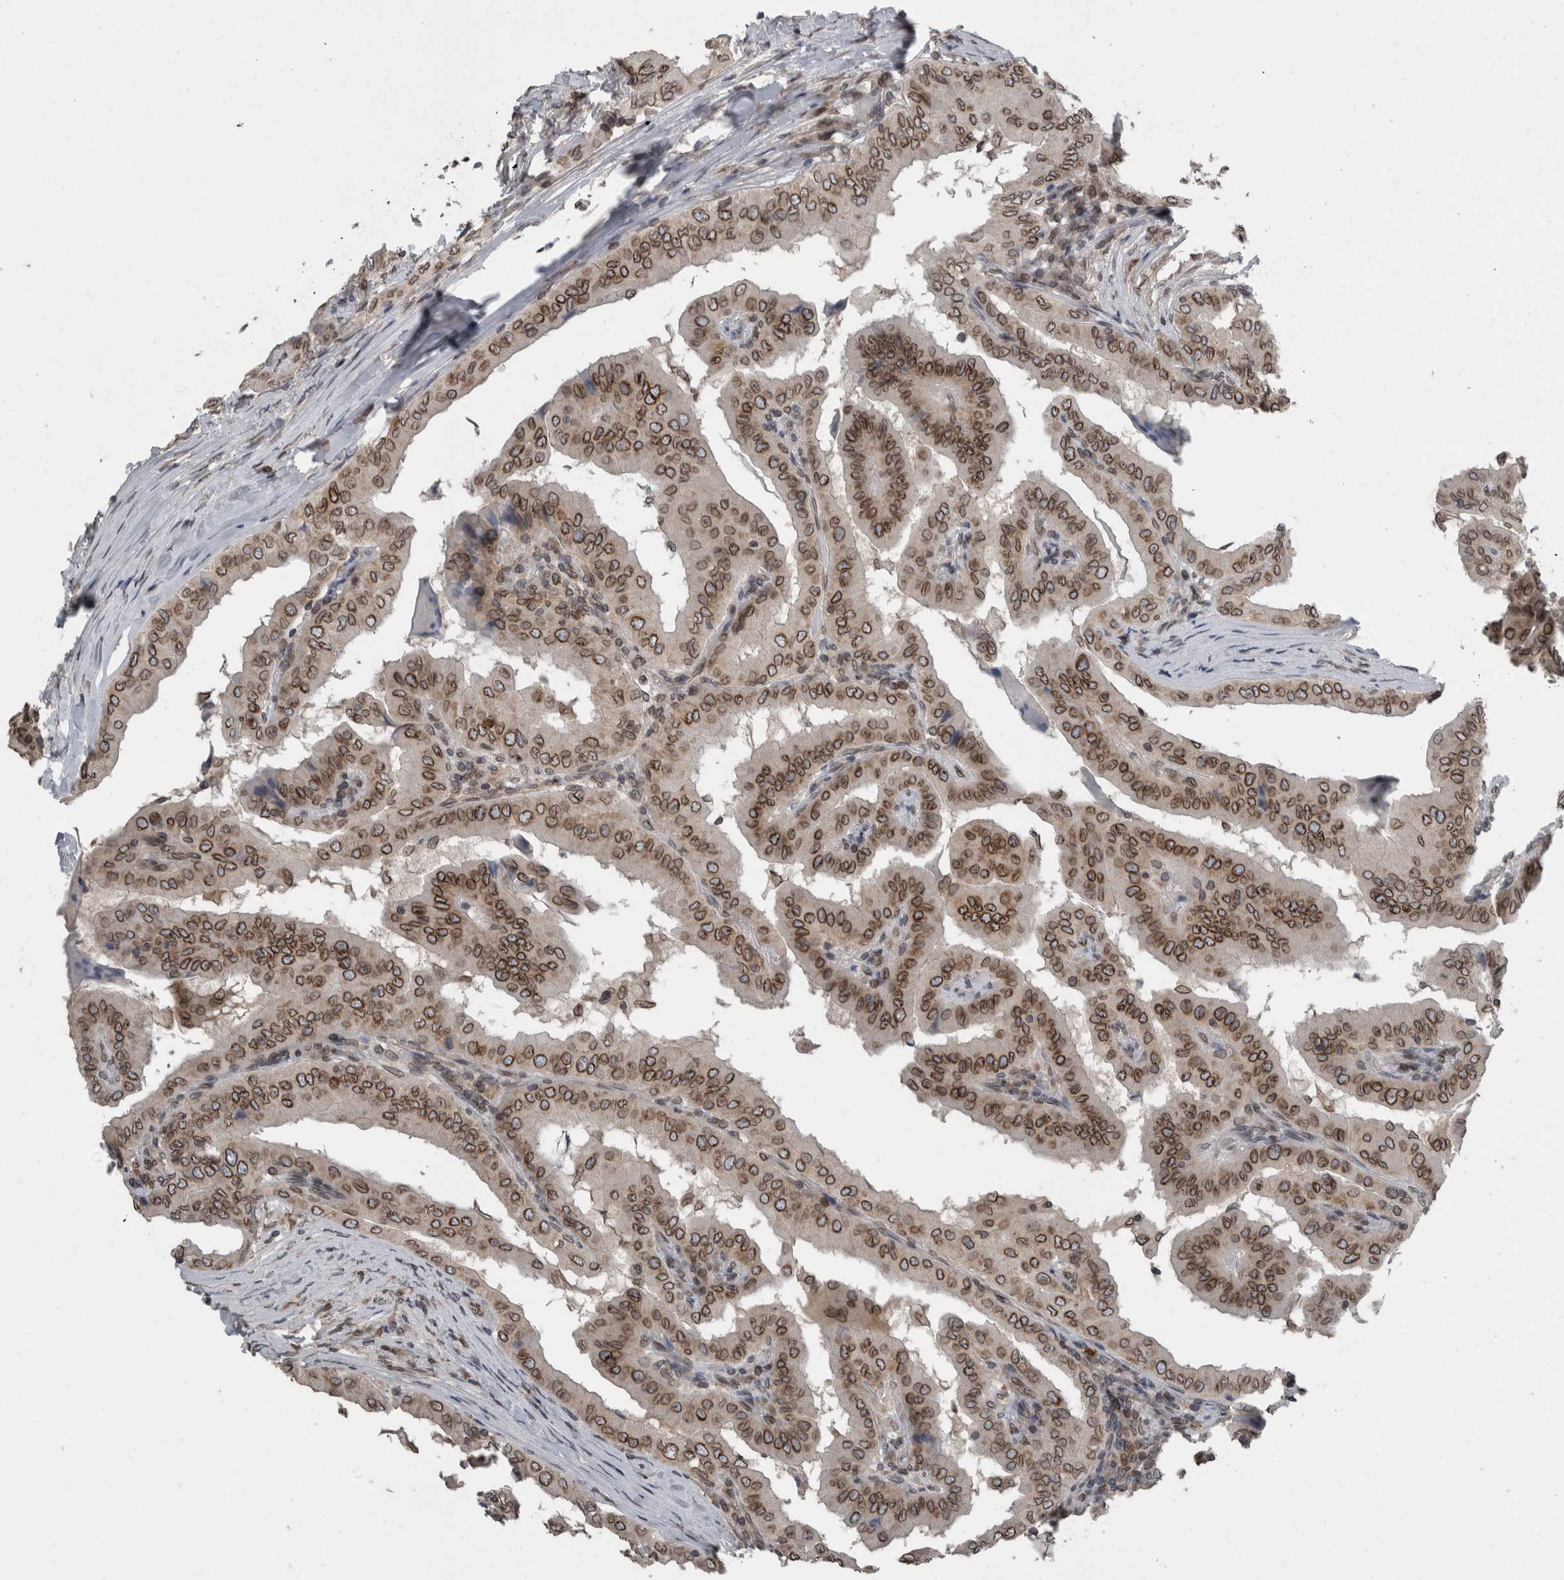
{"staining": {"intensity": "strong", "quantity": ">75%", "location": "cytoplasmic/membranous,nuclear"}, "tissue": "thyroid cancer", "cell_type": "Tumor cells", "image_type": "cancer", "snomed": [{"axis": "morphology", "description": "Papillary adenocarcinoma, NOS"}, {"axis": "topography", "description": "Thyroid gland"}], "caption": "High-magnification brightfield microscopy of thyroid papillary adenocarcinoma stained with DAB (brown) and counterstained with hematoxylin (blue). tumor cells exhibit strong cytoplasmic/membranous and nuclear expression is seen in about>75% of cells.", "gene": "RANBP2", "patient": {"sex": "male", "age": 33}}